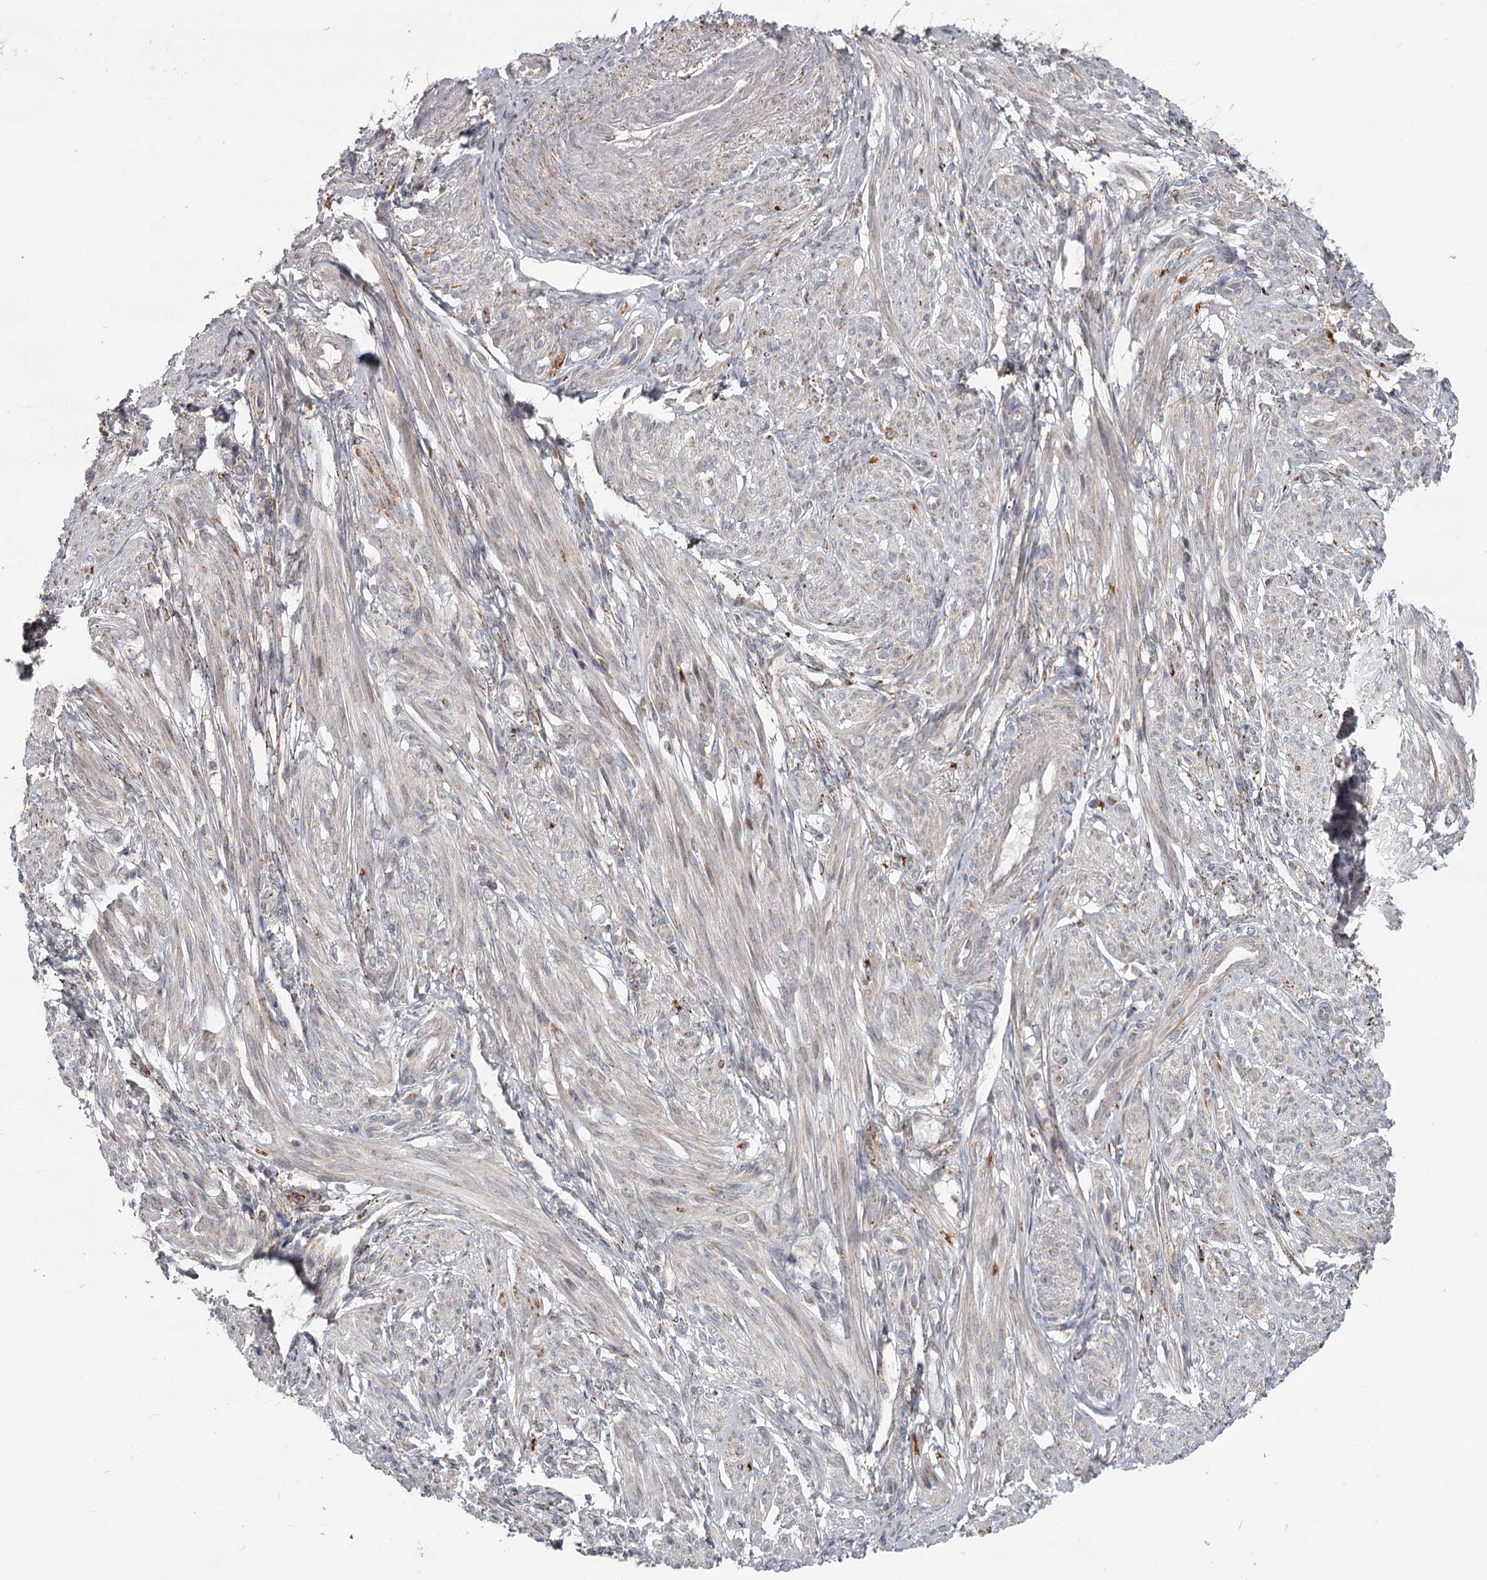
{"staining": {"intensity": "weak", "quantity": "<25%", "location": "cytoplasmic/membranous"}, "tissue": "smooth muscle", "cell_type": "Smooth muscle cells", "image_type": "normal", "snomed": [{"axis": "morphology", "description": "Normal tissue, NOS"}, {"axis": "topography", "description": "Smooth muscle"}], "caption": "Protein analysis of benign smooth muscle demonstrates no significant staining in smooth muscle cells. (DAB (3,3'-diaminobenzidine) immunohistochemistry, high magnification).", "gene": "CDC123", "patient": {"sex": "female", "age": 39}}